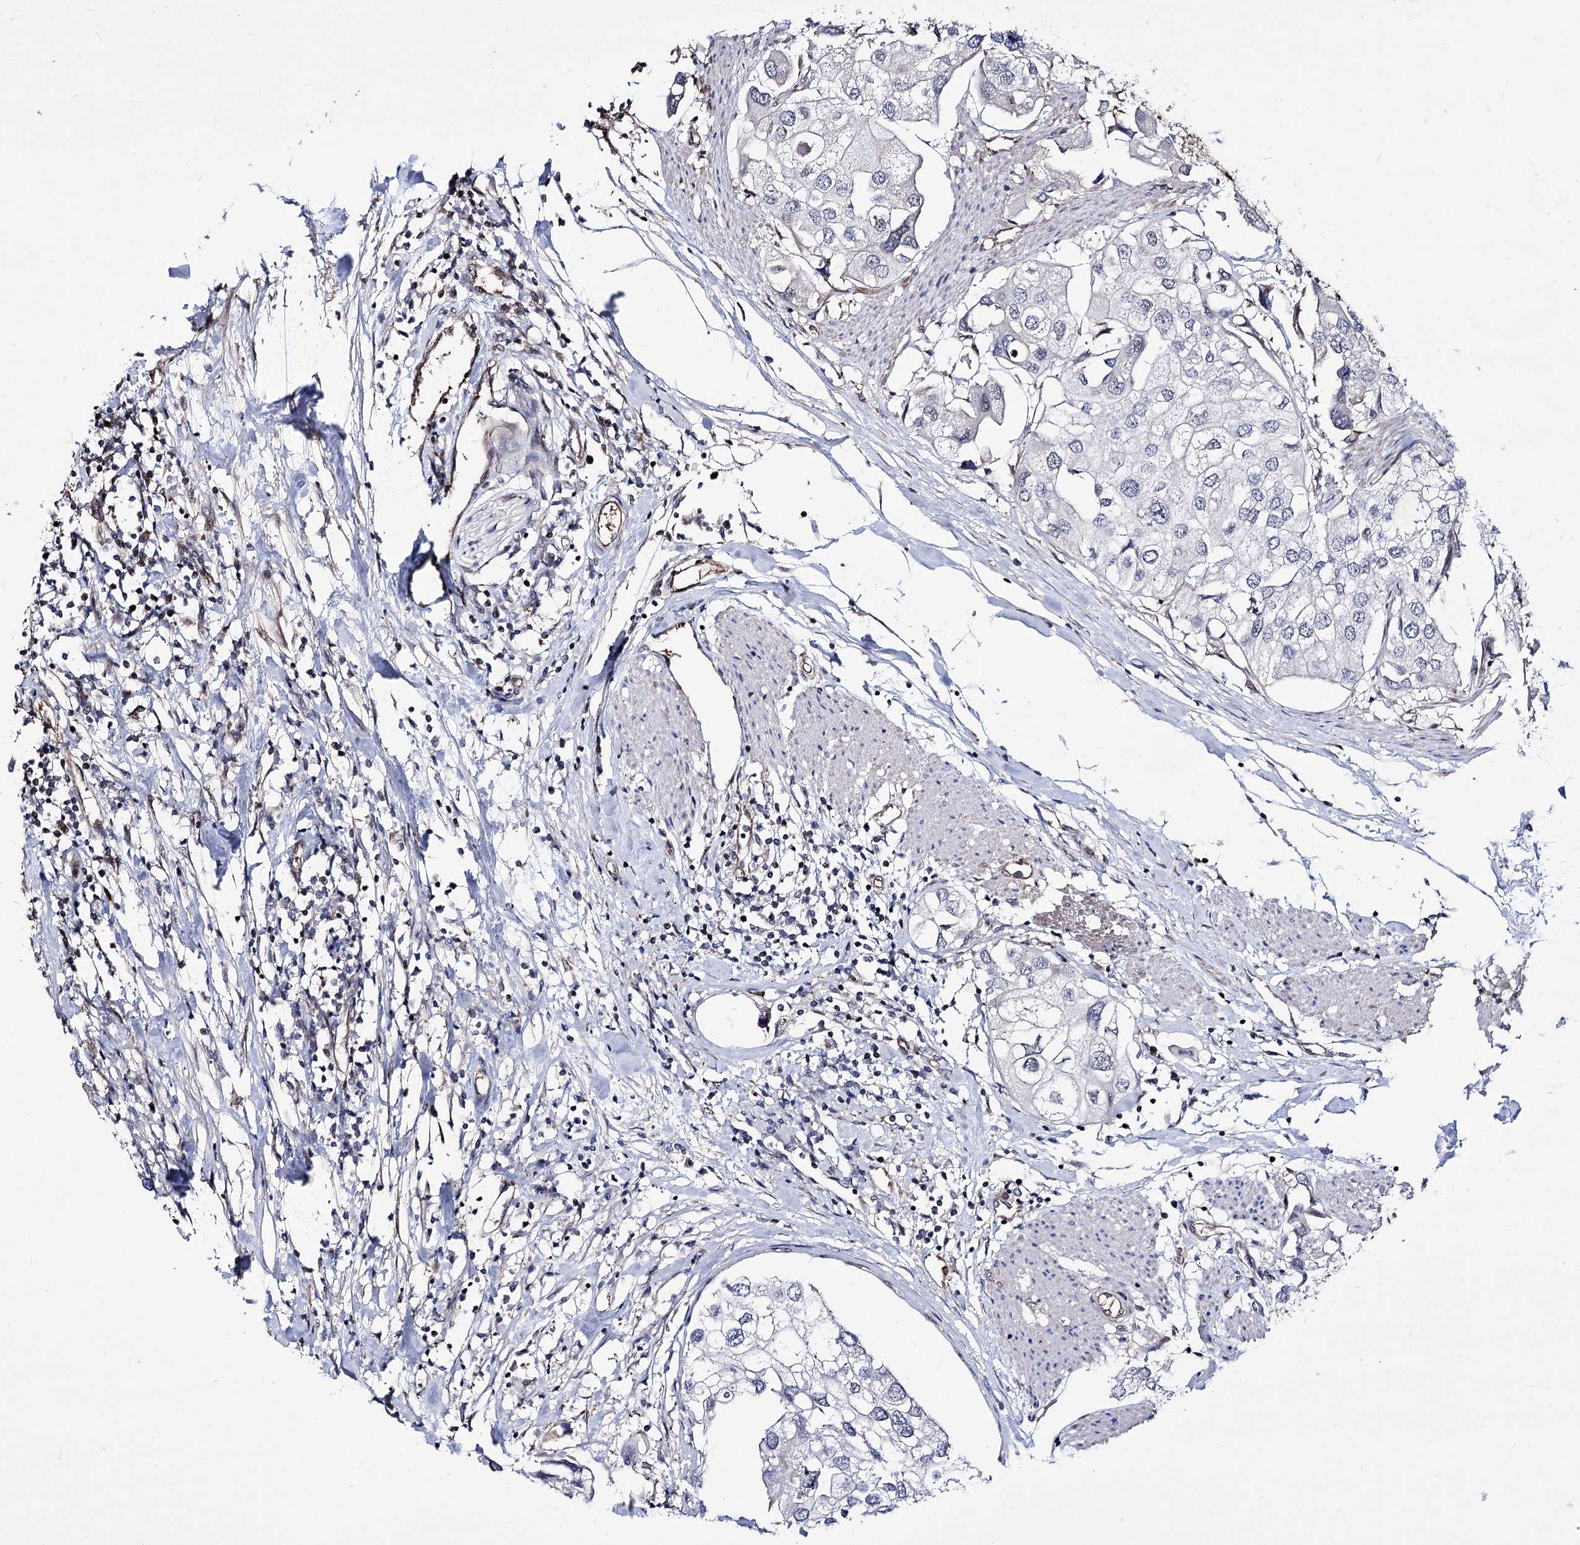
{"staining": {"intensity": "negative", "quantity": "none", "location": "none"}, "tissue": "urothelial cancer", "cell_type": "Tumor cells", "image_type": "cancer", "snomed": [{"axis": "morphology", "description": "Urothelial carcinoma, High grade"}, {"axis": "topography", "description": "Urinary bladder"}], "caption": "DAB immunohistochemical staining of human urothelial cancer demonstrates no significant expression in tumor cells.", "gene": "CHMP7", "patient": {"sex": "male", "age": 64}}